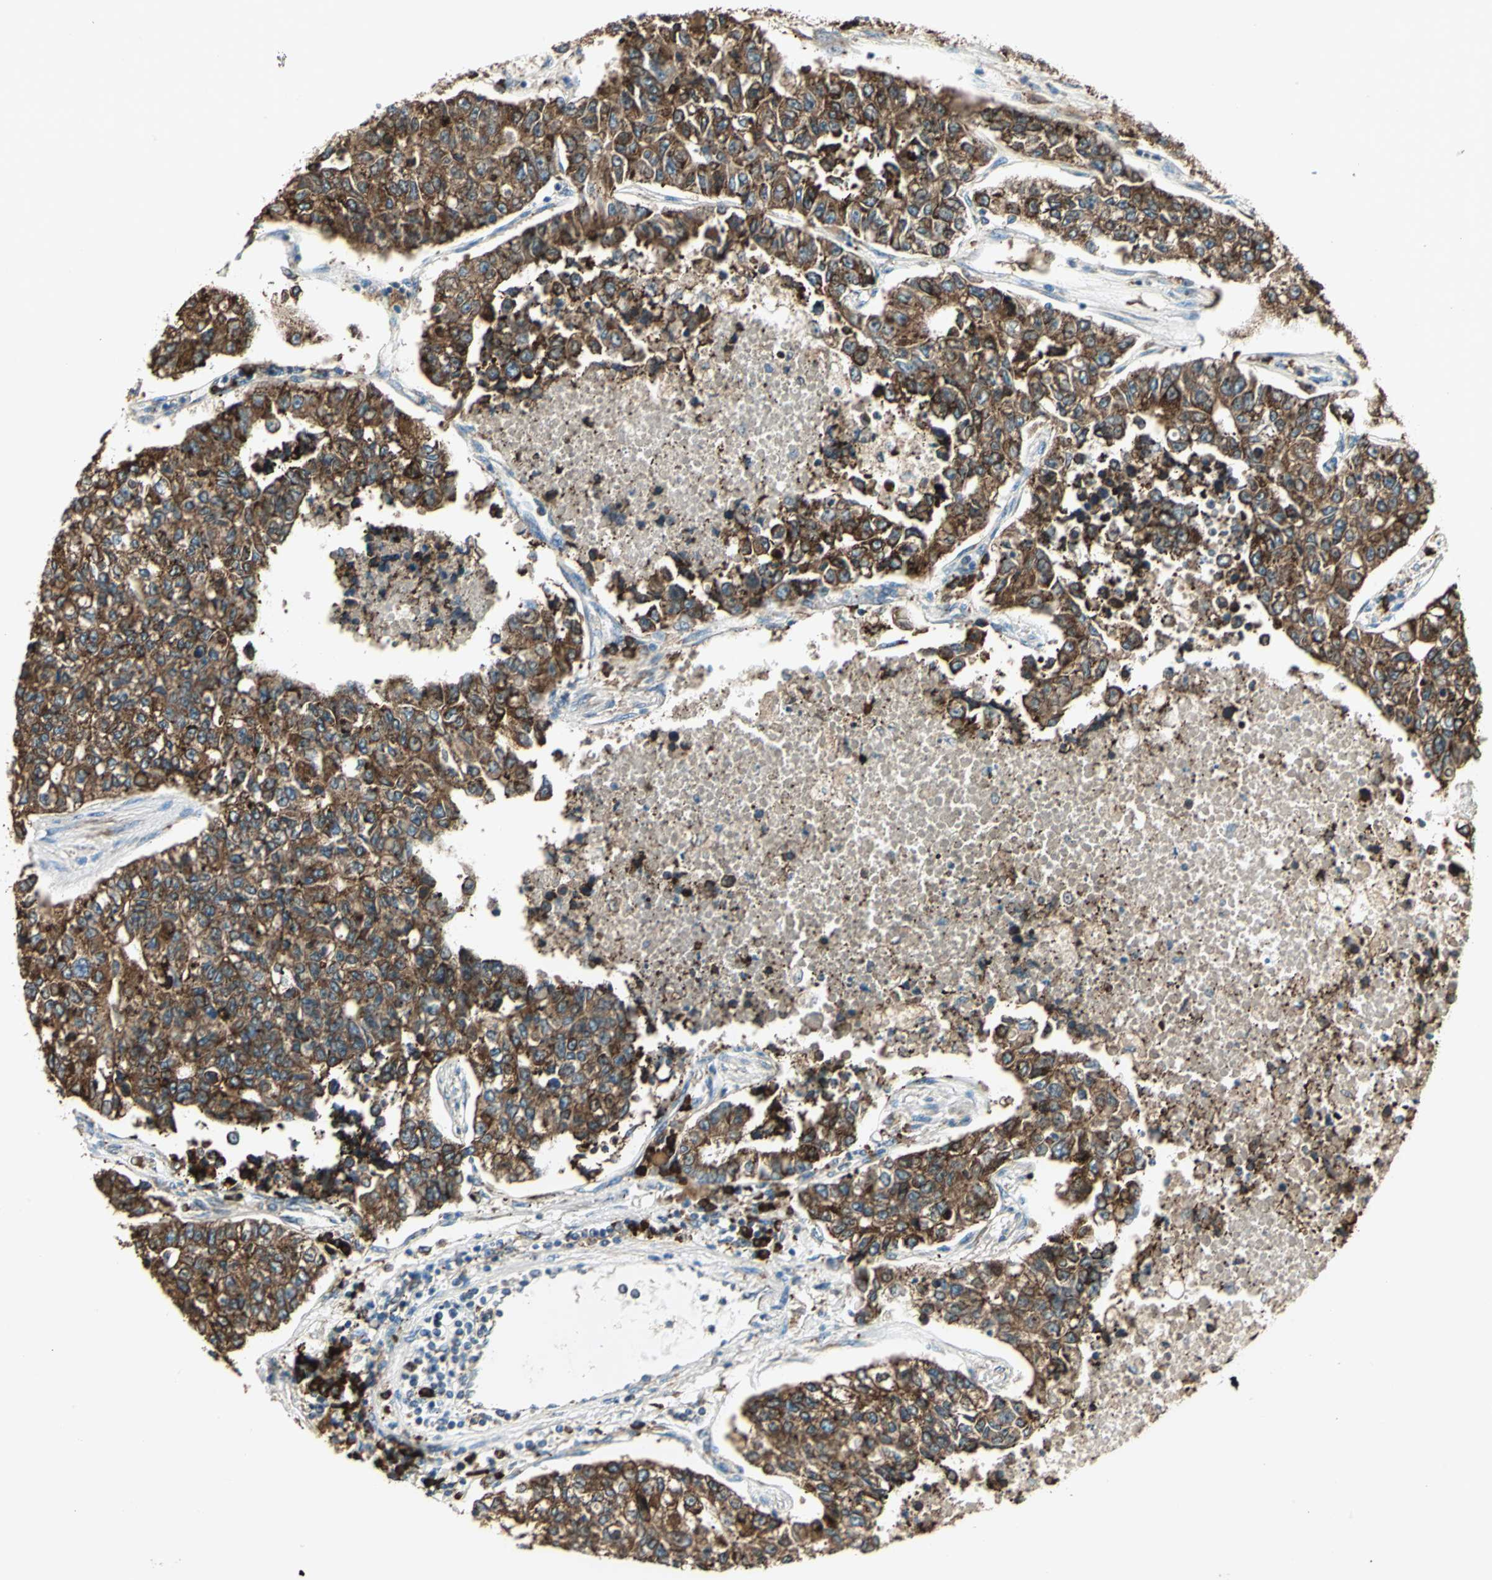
{"staining": {"intensity": "strong", "quantity": ">75%", "location": "cytoplasmic/membranous"}, "tissue": "lung cancer", "cell_type": "Tumor cells", "image_type": "cancer", "snomed": [{"axis": "morphology", "description": "Adenocarcinoma, NOS"}, {"axis": "topography", "description": "Lung"}], "caption": "DAB immunohistochemical staining of lung cancer shows strong cytoplasmic/membranous protein positivity in about >75% of tumor cells.", "gene": "PDIA4", "patient": {"sex": "male", "age": 49}}